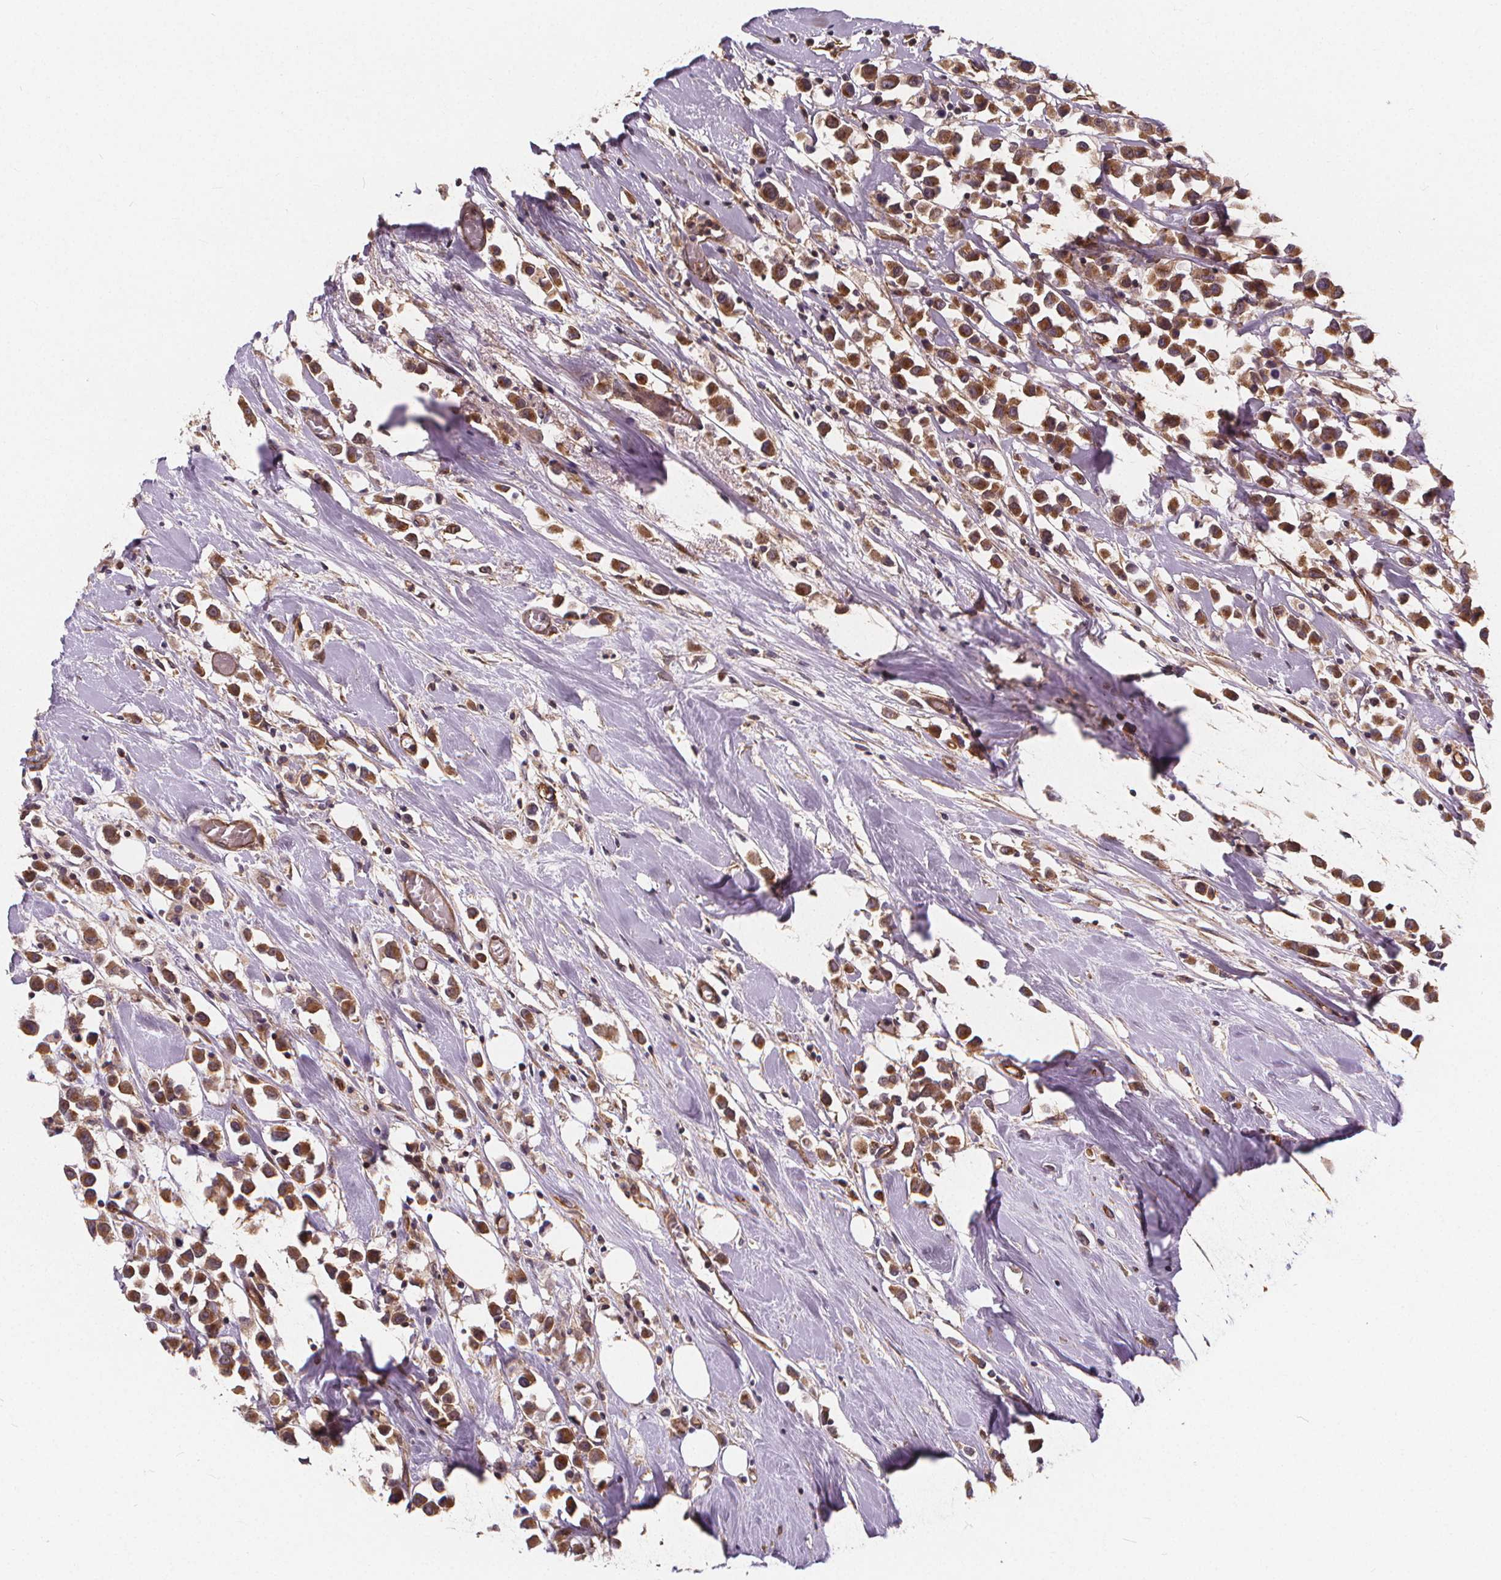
{"staining": {"intensity": "moderate", "quantity": ">75%", "location": "cytoplasmic/membranous"}, "tissue": "breast cancer", "cell_type": "Tumor cells", "image_type": "cancer", "snomed": [{"axis": "morphology", "description": "Duct carcinoma"}, {"axis": "topography", "description": "Breast"}], "caption": "Tumor cells display medium levels of moderate cytoplasmic/membranous positivity in approximately >75% of cells in human breast invasive ductal carcinoma.", "gene": "CLINT1", "patient": {"sex": "female", "age": 61}}